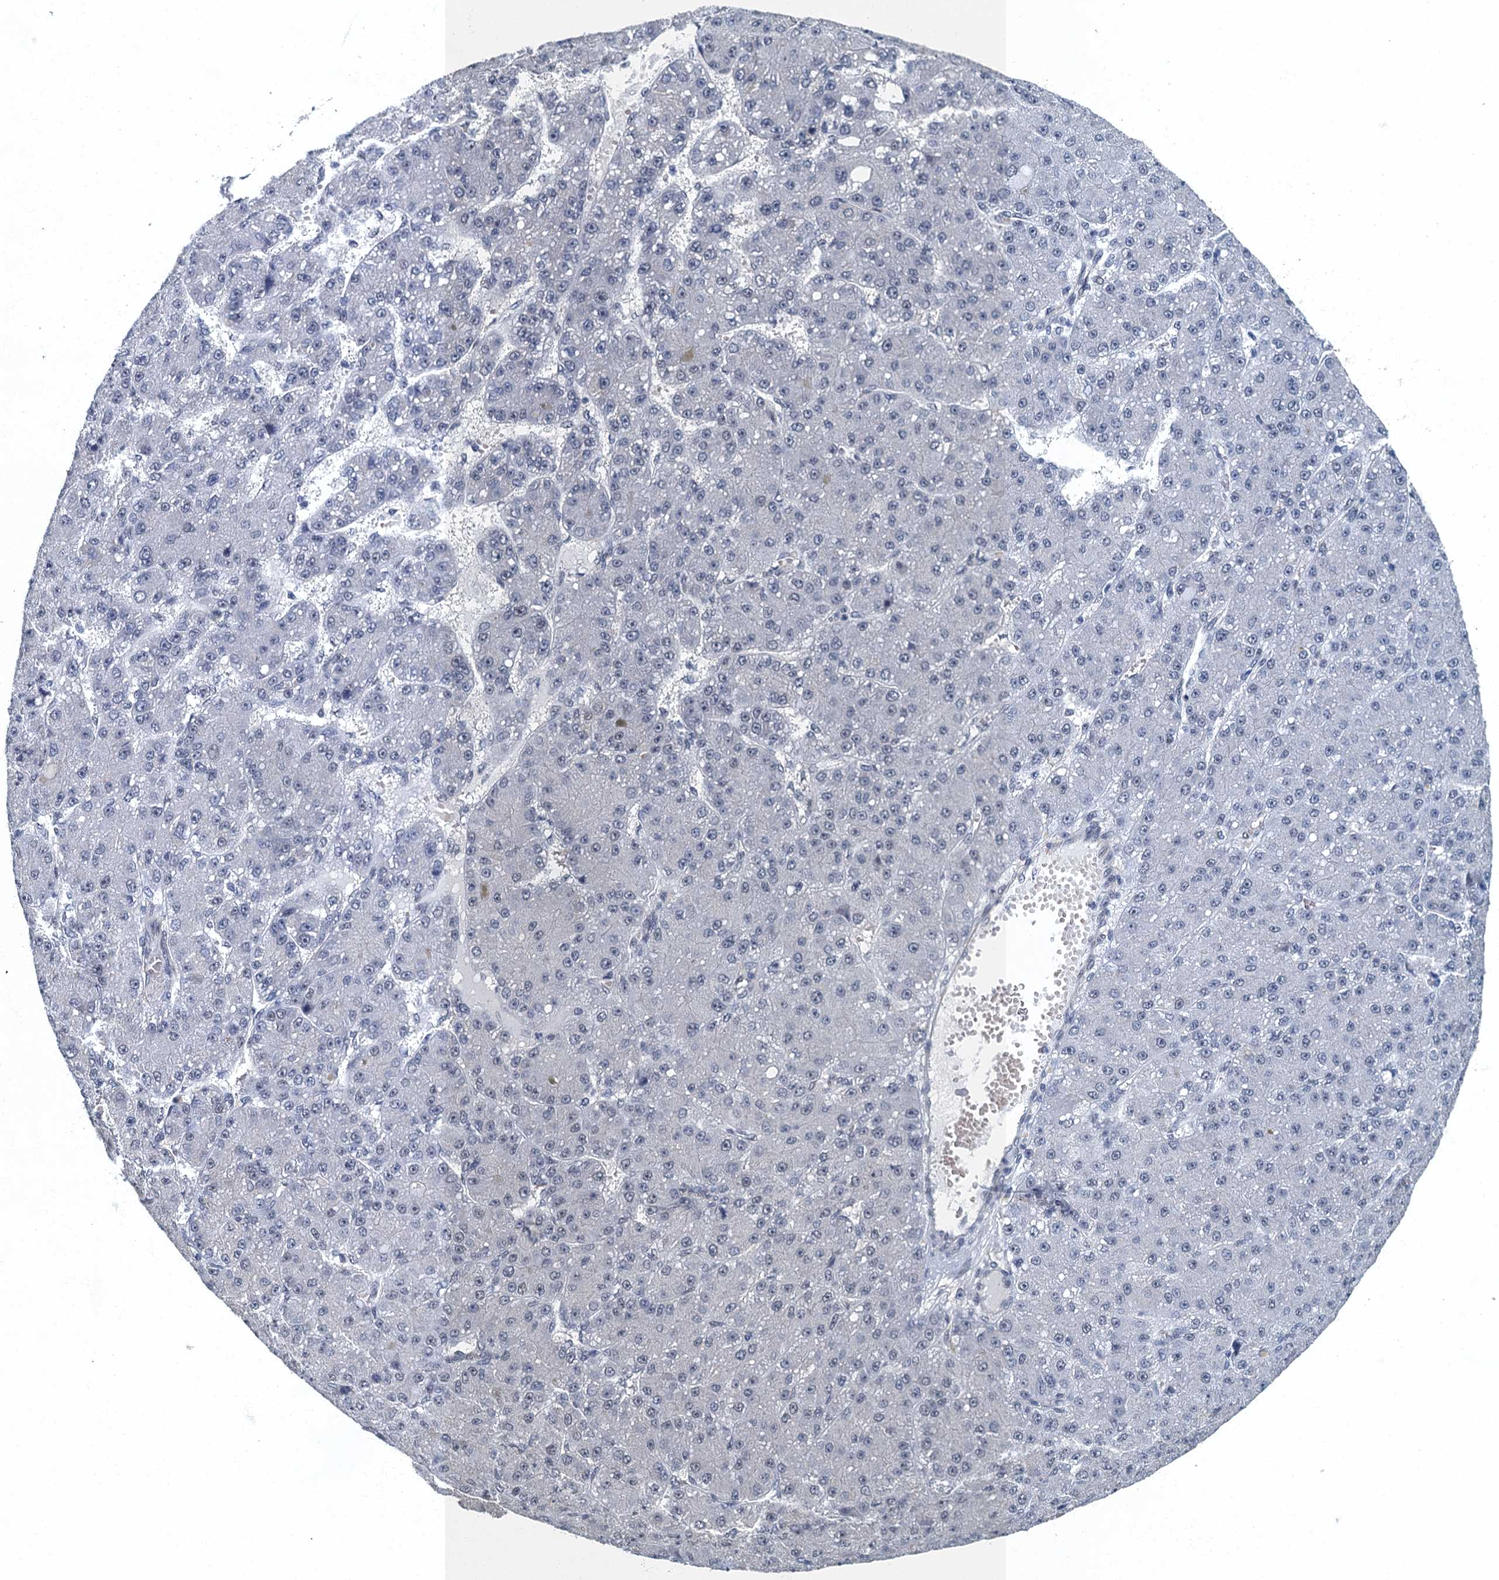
{"staining": {"intensity": "negative", "quantity": "none", "location": "none"}, "tissue": "liver cancer", "cell_type": "Tumor cells", "image_type": "cancer", "snomed": [{"axis": "morphology", "description": "Carcinoma, Hepatocellular, NOS"}, {"axis": "topography", "description": "Liver"}], "caption": "The micrograph demonstrates no significant positivity in tumor cells of hepatocellular carcinoma (liver).", "gene": "GADL1", "patient": {"sex": "male", "age": 67}}